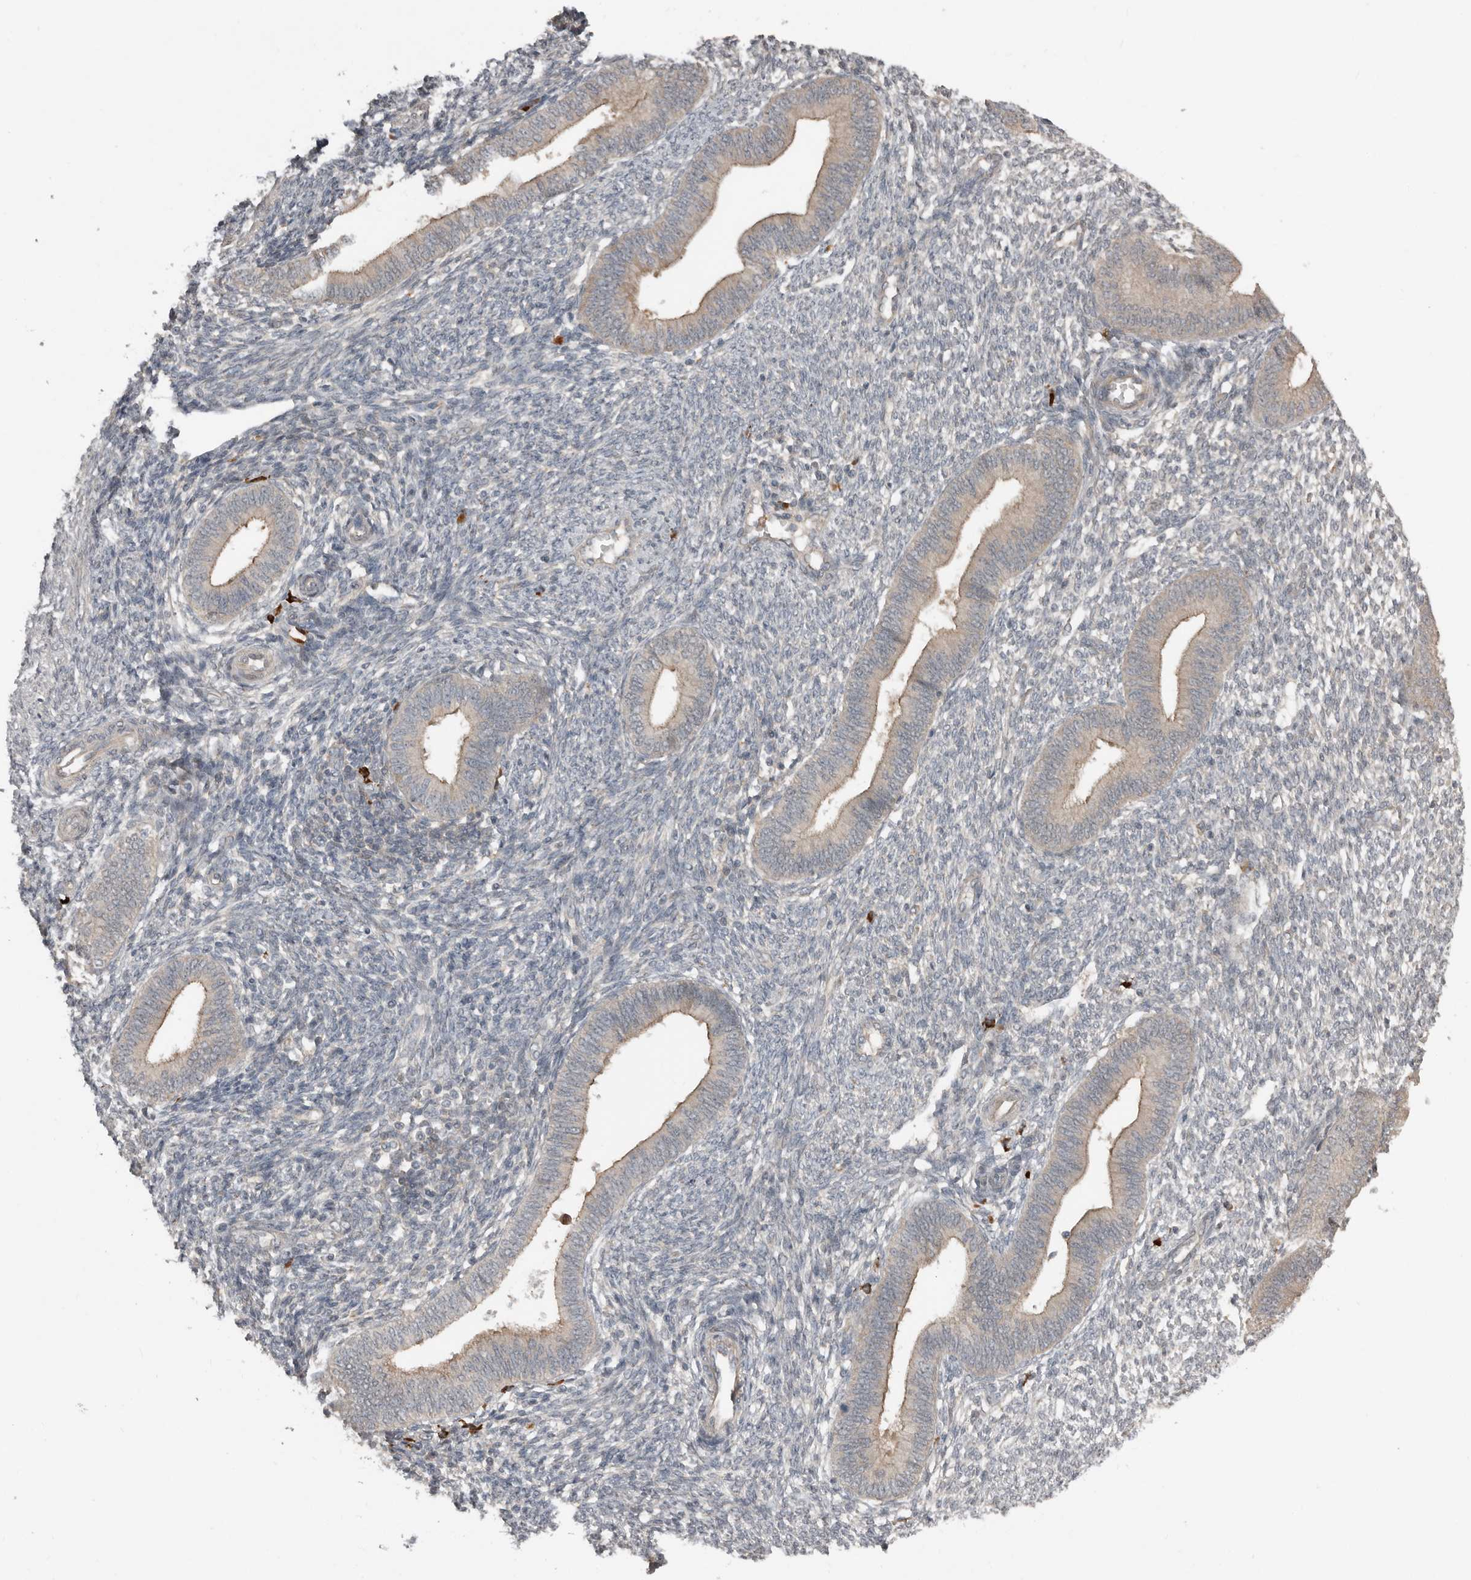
{"staining": {"intensity": "negative", "quantity": "none", "location": "none"}, "tissue": "endometrium", "cell_type": "Cells in endometrial stroma", "image_type": "normal", "snomed": [{"axis": "morphology", "description": "Normal tissue, NOS"}, {"axis": "topography", "description": "Endometrium"}], "caption": "Immunohistochemical staining of benign human endometrium exhibits no significant positivity in cells in endometrial stroma.", "gene": "TEAD3", "patient": {"sex": "female", "age": 46}}